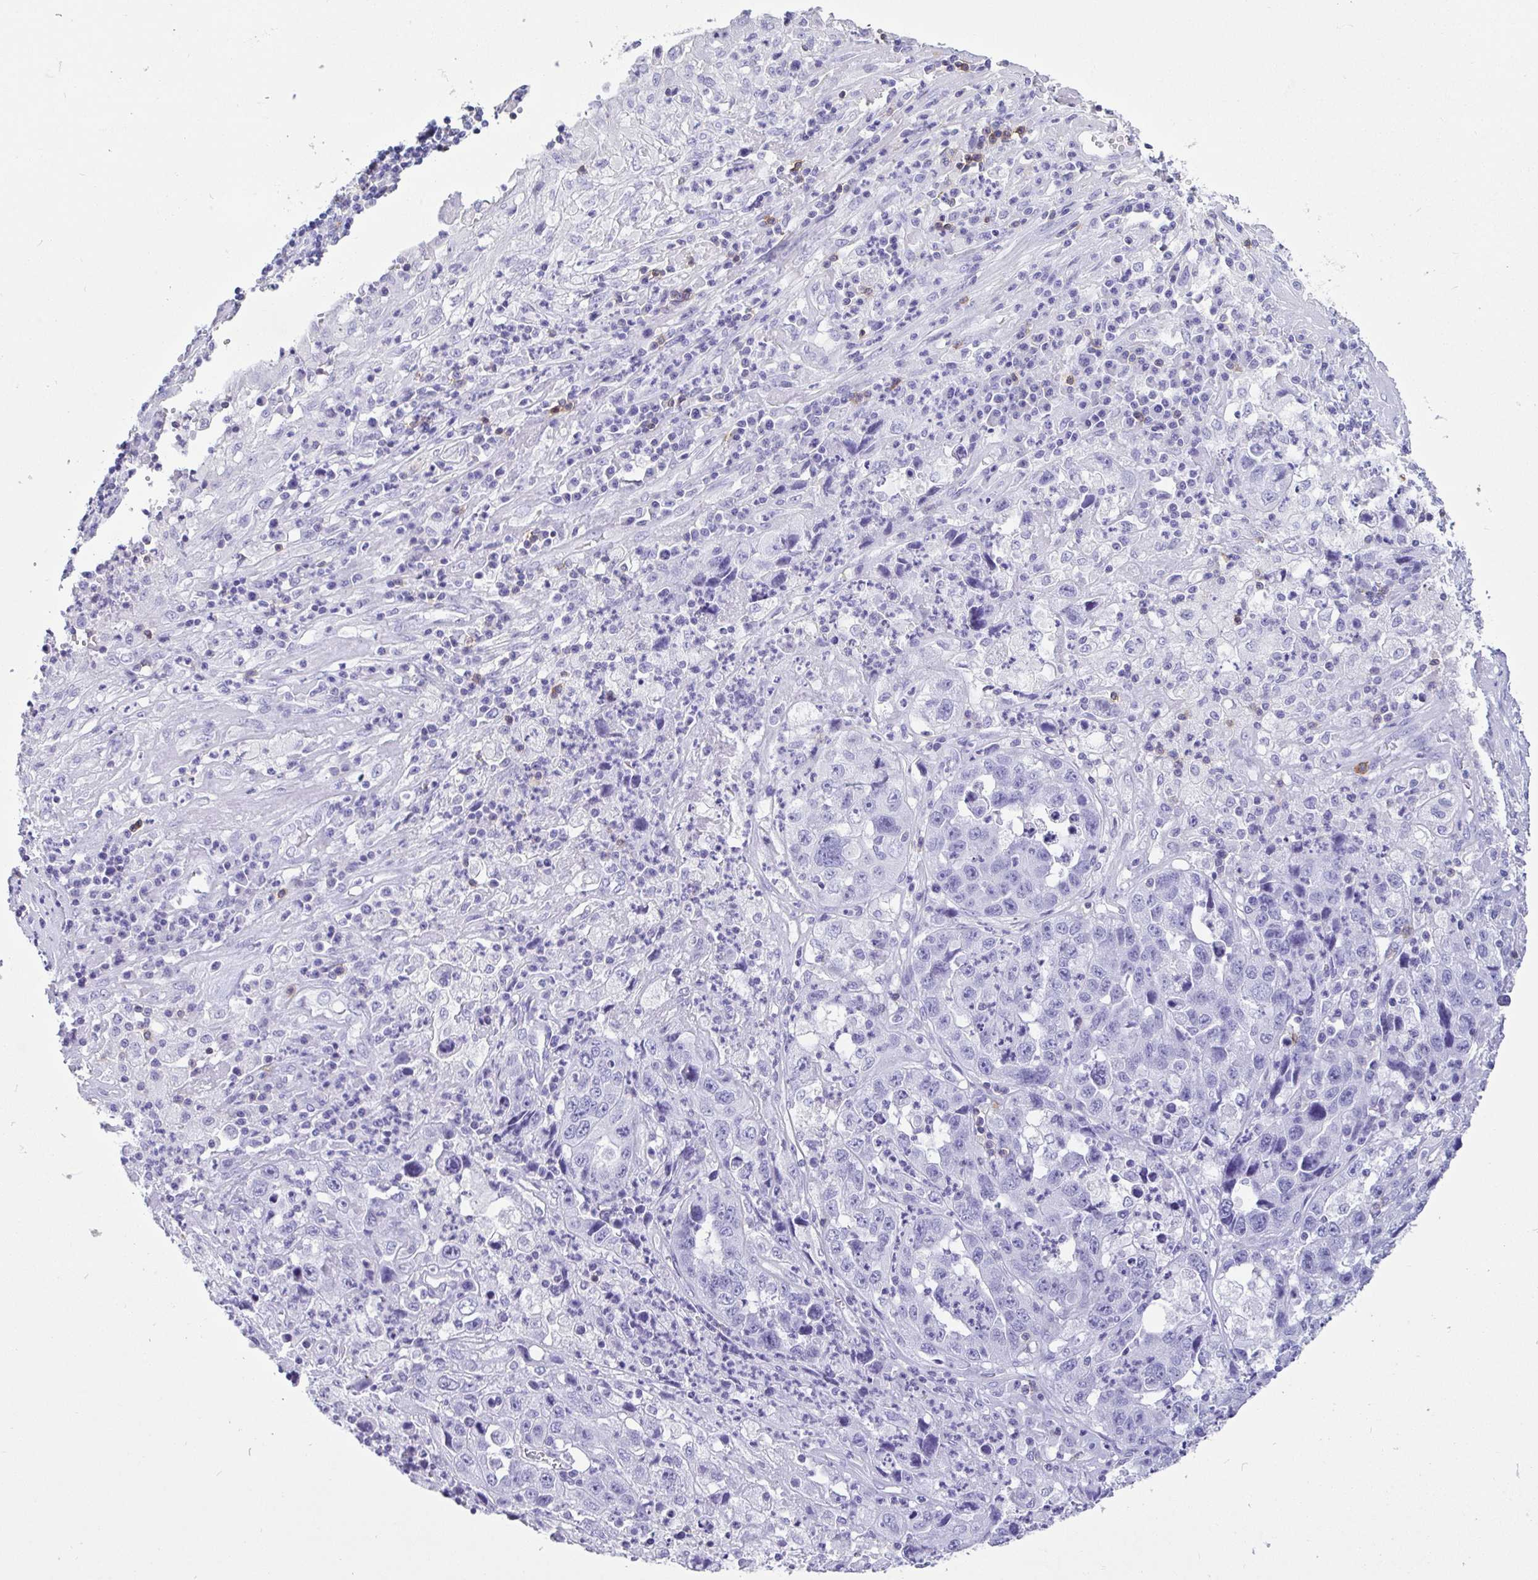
{"staining": {"intensity": "negative", "quantity": "none", "location": "none"}, "tissue": "endometrial cancer", "cell_type": "Tumor cells", "image_type": "cancer", "snomed": [{"axis": "morphology", "description": "Adenocarcinoma, NOS"}, {"axis": "topography", "description": "Uterus"}], "caption": "Tumor cells show no significant protein expression in adenocarcinoma (endometrial).", "gene": "CD5", "patient": {"sex": "female", "age": 62}}